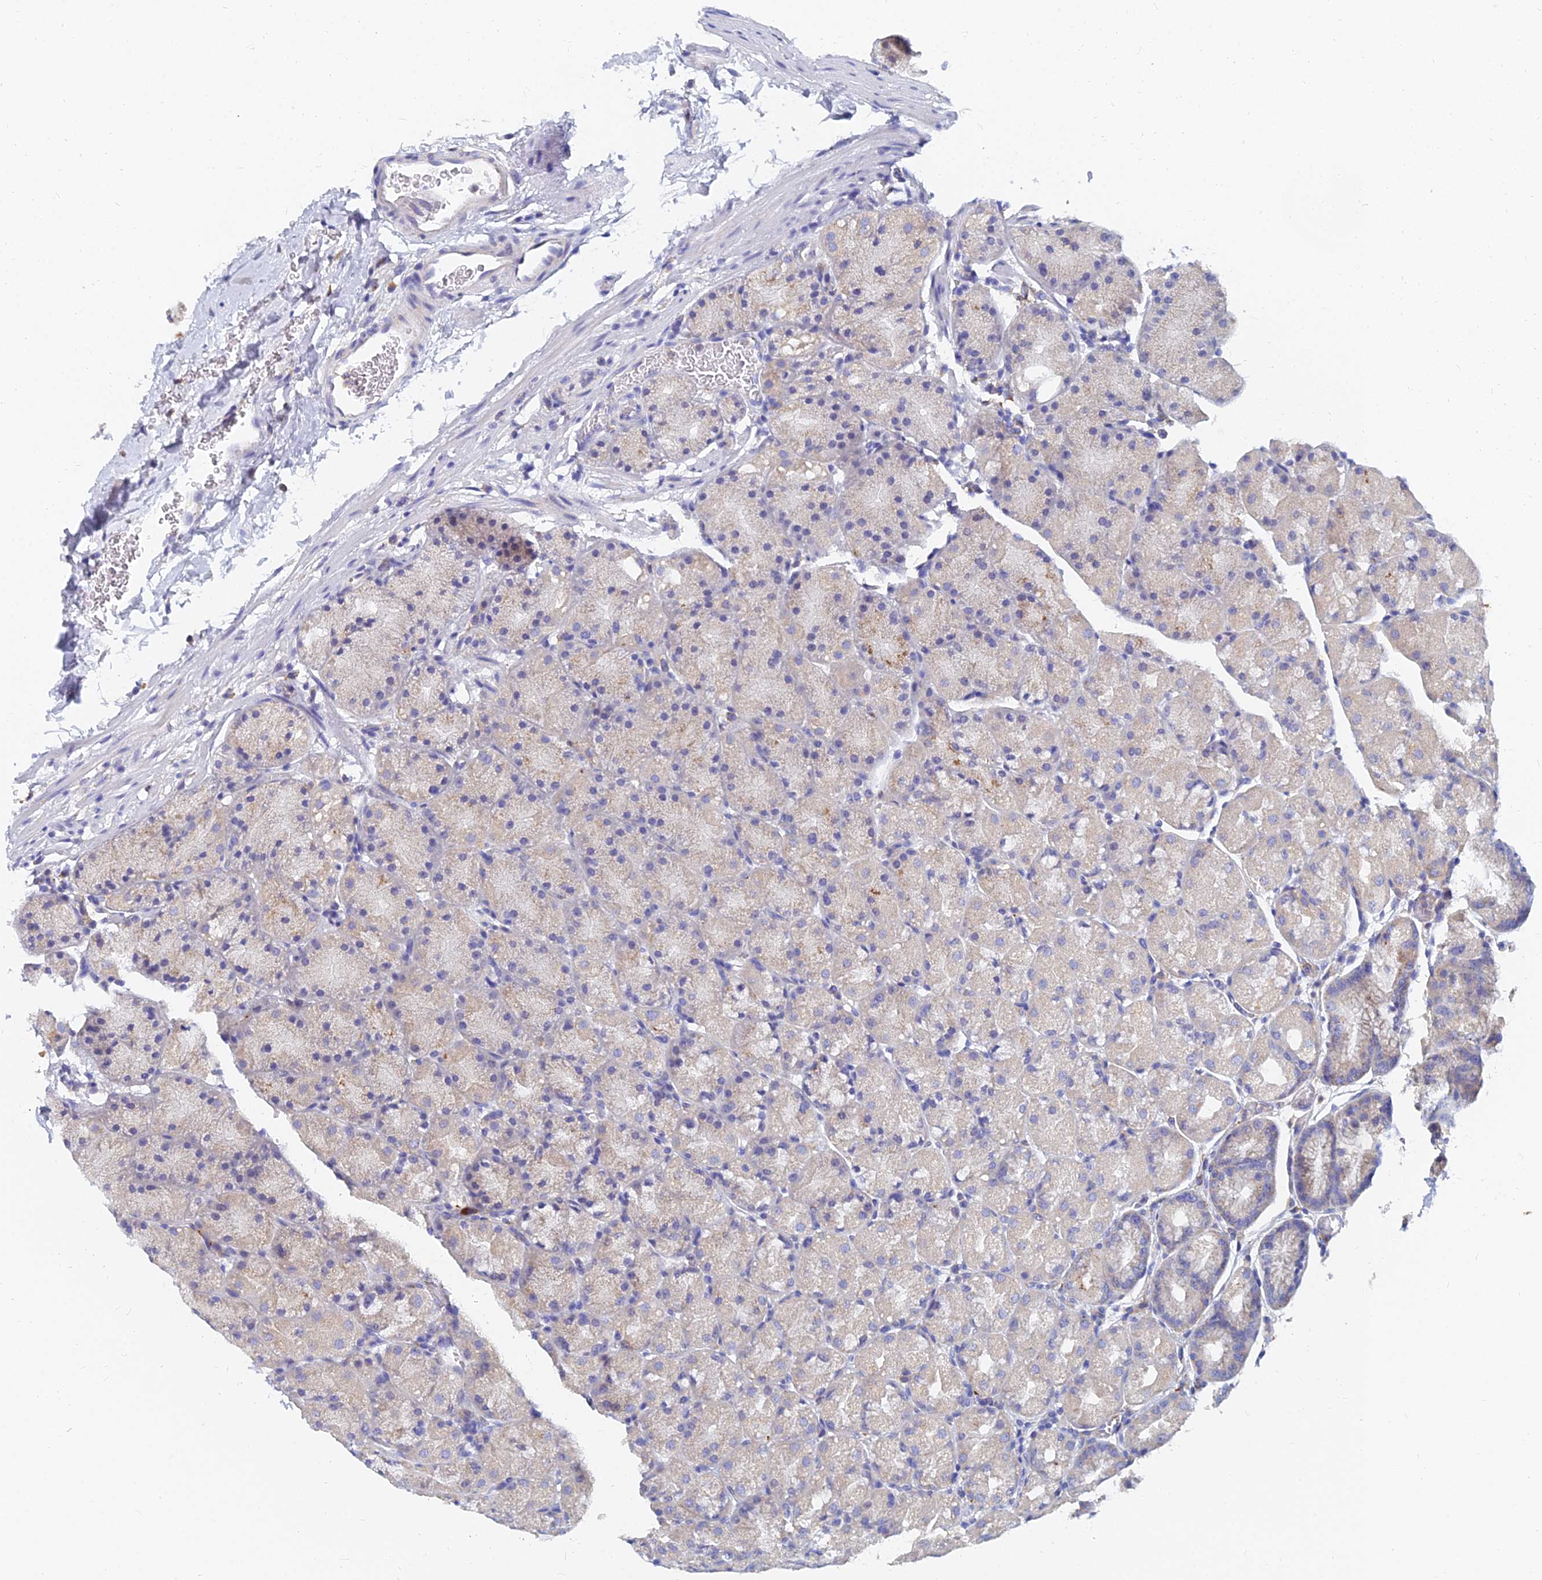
{"staining": {"intensity": "weak", "quantity": "25%-75%", "location": "cytoplasmic/membranous"}, "tissue": "stomach", "cell_type": "Glandular cells", "image_type": "normal", "snomed": [{"axis": "morphology", "description": "Normal tissue, NOS"}, {"axis": "topography", "description": "Stomach, upper"}, {"axis": "topography", "description": "Stomach"}], "caption": "Protein expression analysis of benign stomach demonstrates weak cytoplasmic/membranous staining in approximately 25%-75% of glandular cells. Nuclei are stained in blue.", "gene": "SPNS1", "patient": {"sex": "male", "age": 48}}